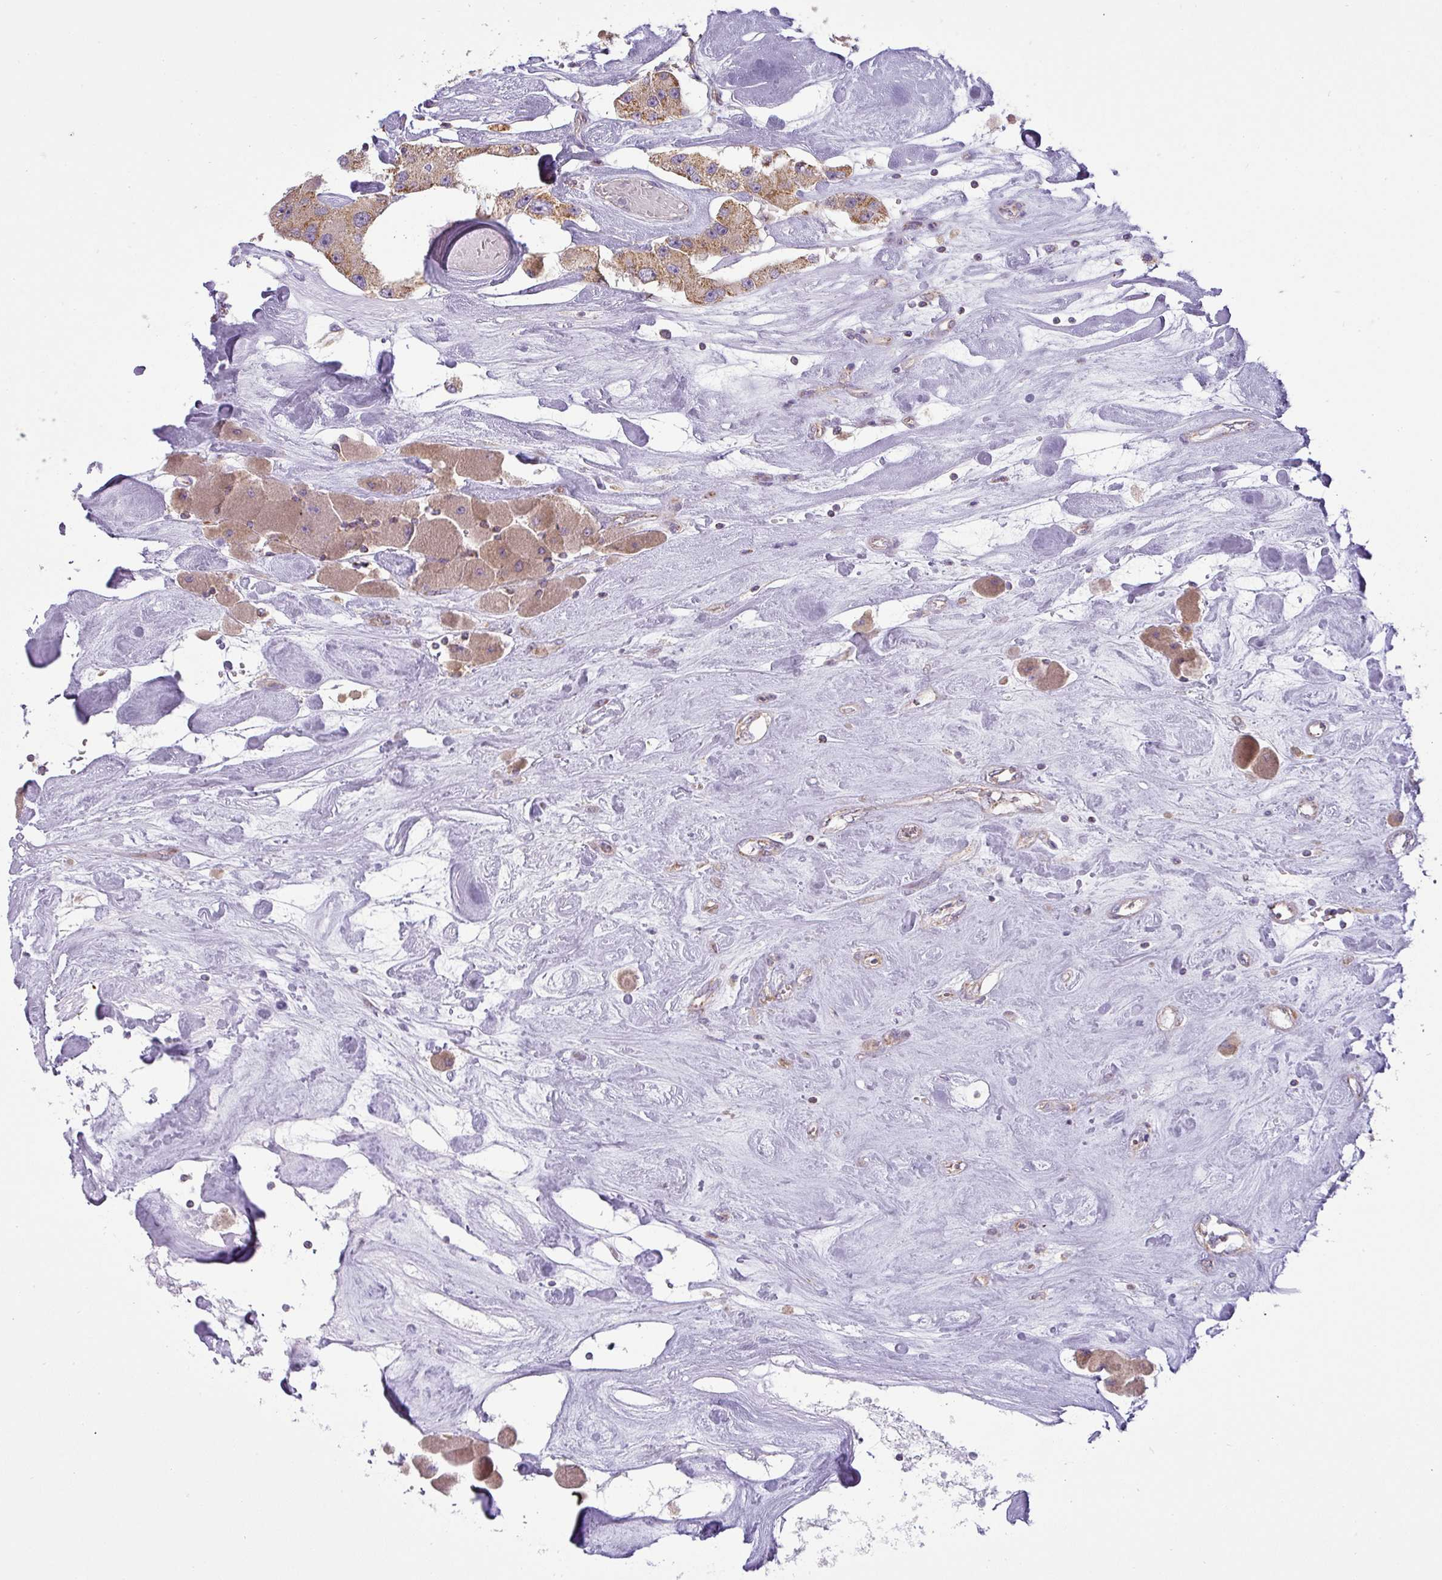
{"staining": {"intensity": "moderate", "quantity": ">75%", "location": "cytoplasmic/membranous"}, "tissue": "carcinoid", "cell_type": "Tumor cells", "image_type": "cancer", "snomed": [{"axis": "morphology", "description": "Carcinoid, malignant, NOS"}, {"axis": "topography", "description": "Pancreas"}], "caption": "Protein analysis of carcinoid tissue reveals moderate cytoplasmic/membranous positivity in about >75% of tumor cells. (brown staining indicates protein expression, while blue staining denotes nuclei).", "gene": "ZNF211", "patient": {"sex": "male", "age": 41}}